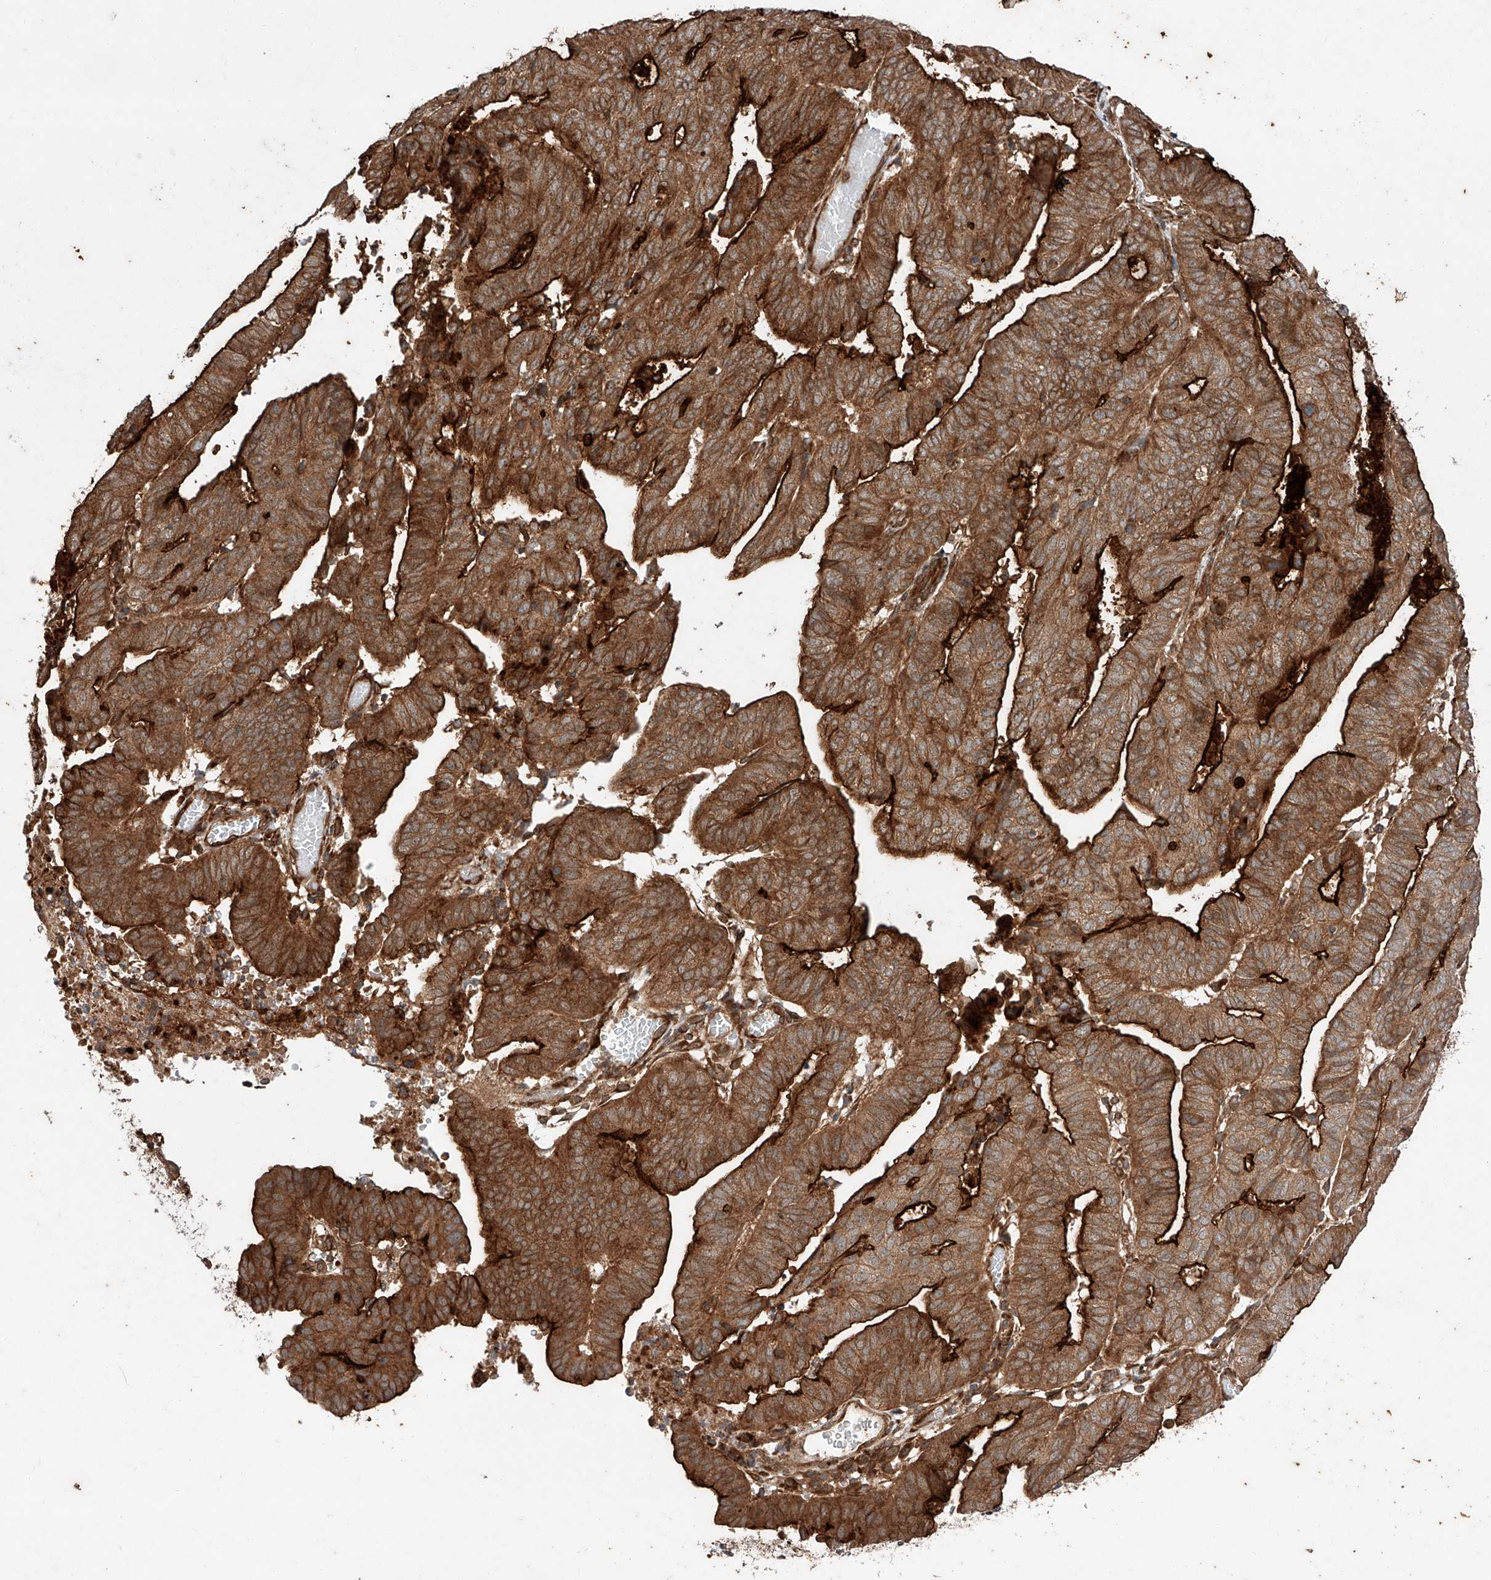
{"staining": {"intensity": "strong", "quantity": ">75%", "location": "cytoplasmic/membranous"}, "tissue": "endometrial cancer", "cell_type": "Tumor cells", "image_type": "cancer", "snomed": [{"axis": "morphology", "description": "Adenocarcinoma, NOS"}, {"axis": "topography", "description": "Uterus"}], "caption": "An image of human adenocarcinoma (endometrial) stained for a protein reveals strong cytoplasmic/membranous brown staining in tumor cells. The protein is shown in brown color, while the nuclei are stained blue.", "gene": "ZFP28", "patient": {"sex": "female", "age": 77}}